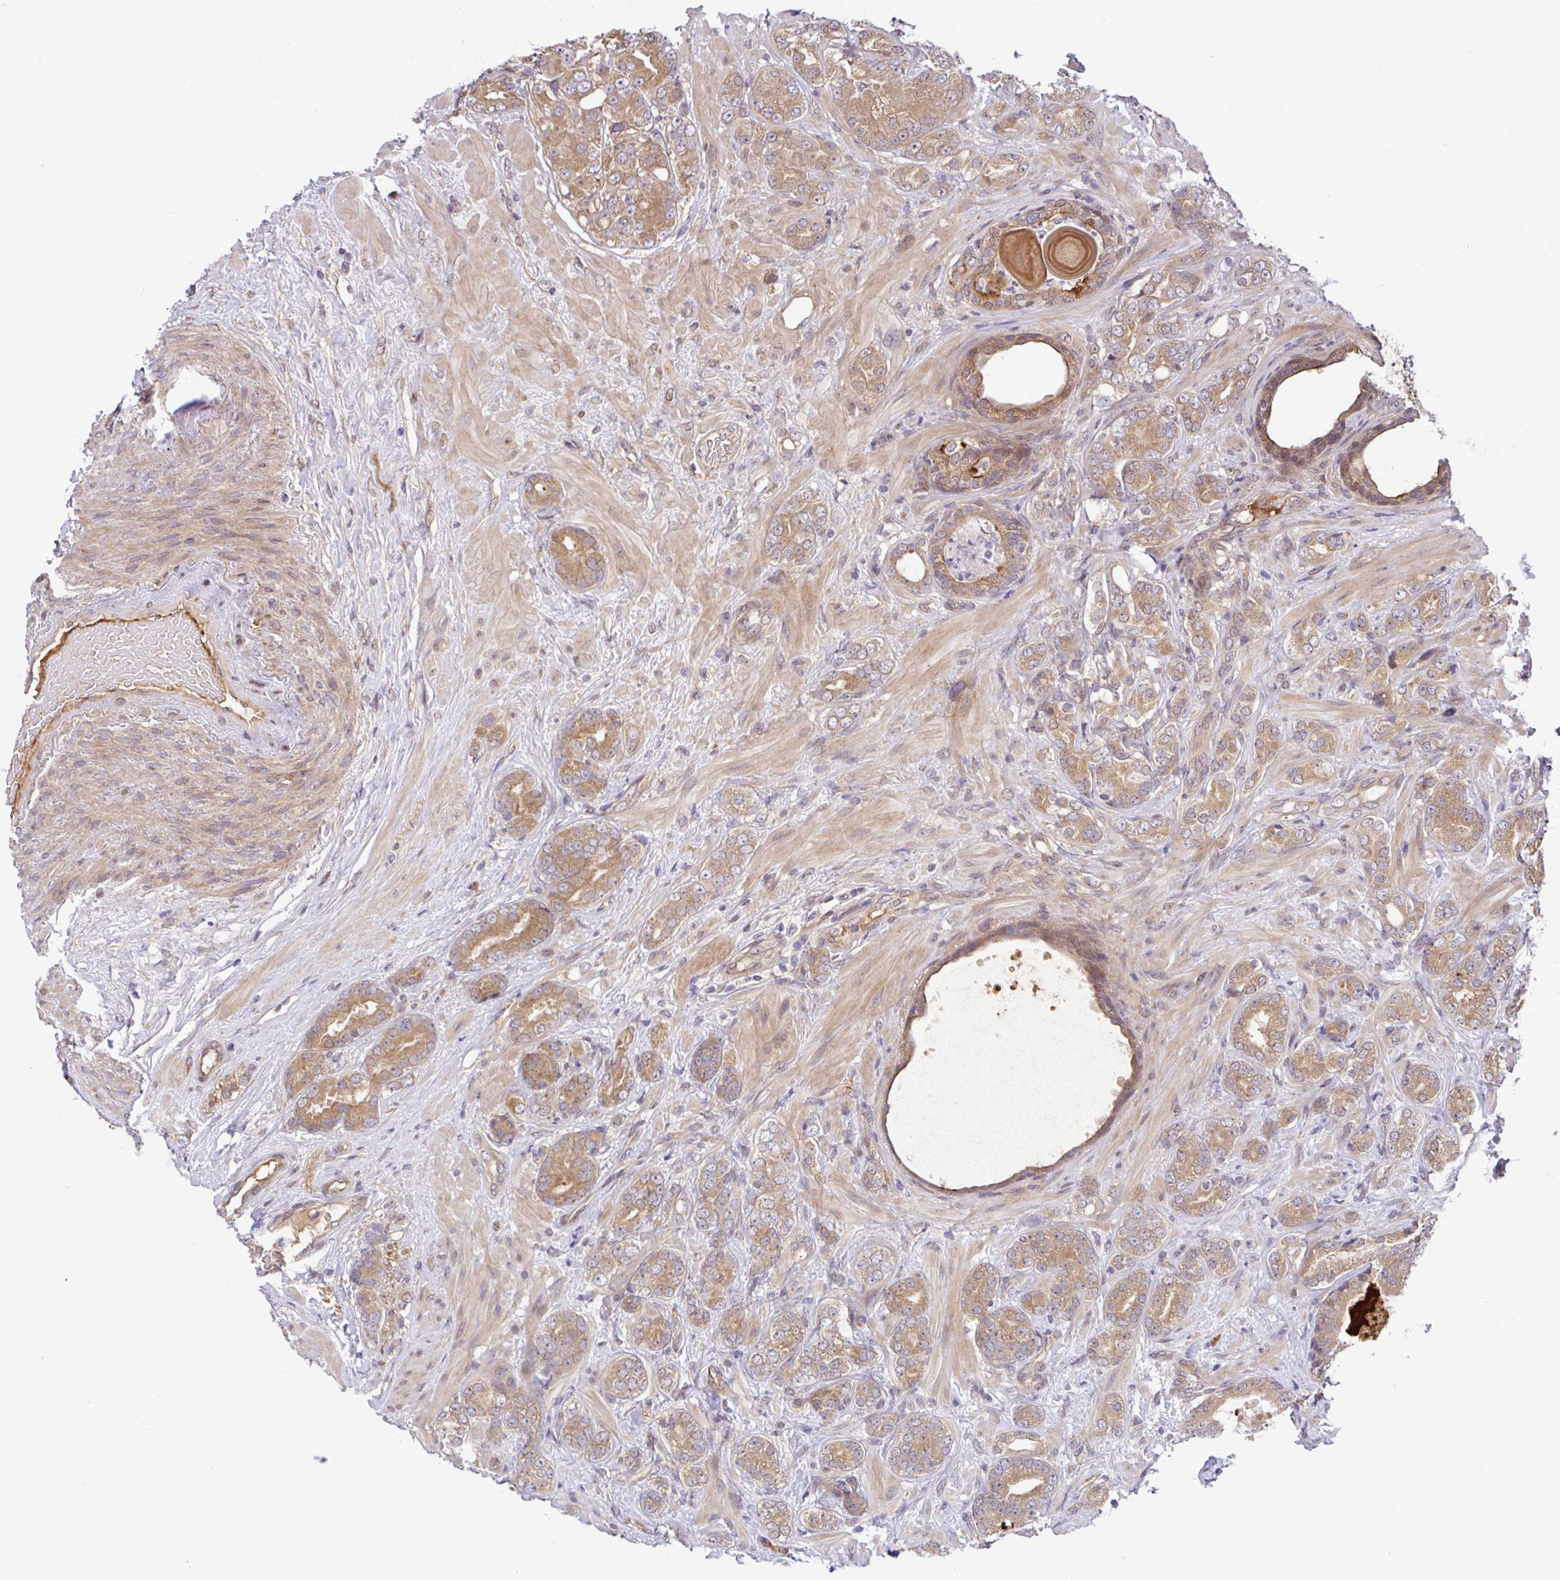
{"staining": {"intensity": "moderate", "quantity": ">75%", "location": "cytoplasmic/membranous"}, "tissue": "prostate cancer", "cell_type": "Tumor cells", "image_type": "cancer", "snomed": [{"axis": "morphology", "description": "Adenocarcinoma, High grade"}, {"axis": "topography", "description": "Prostate"}], "caption": "Immunohistochemical staining of prostate adenocarcinoma (high-grade) demonstrates medium levels of moderate cytoplasmic/membranous positivity in approximately >75% of tumor cells.", "gene": "UBE4A", "patient": {"sex": "male", "age": 62}}